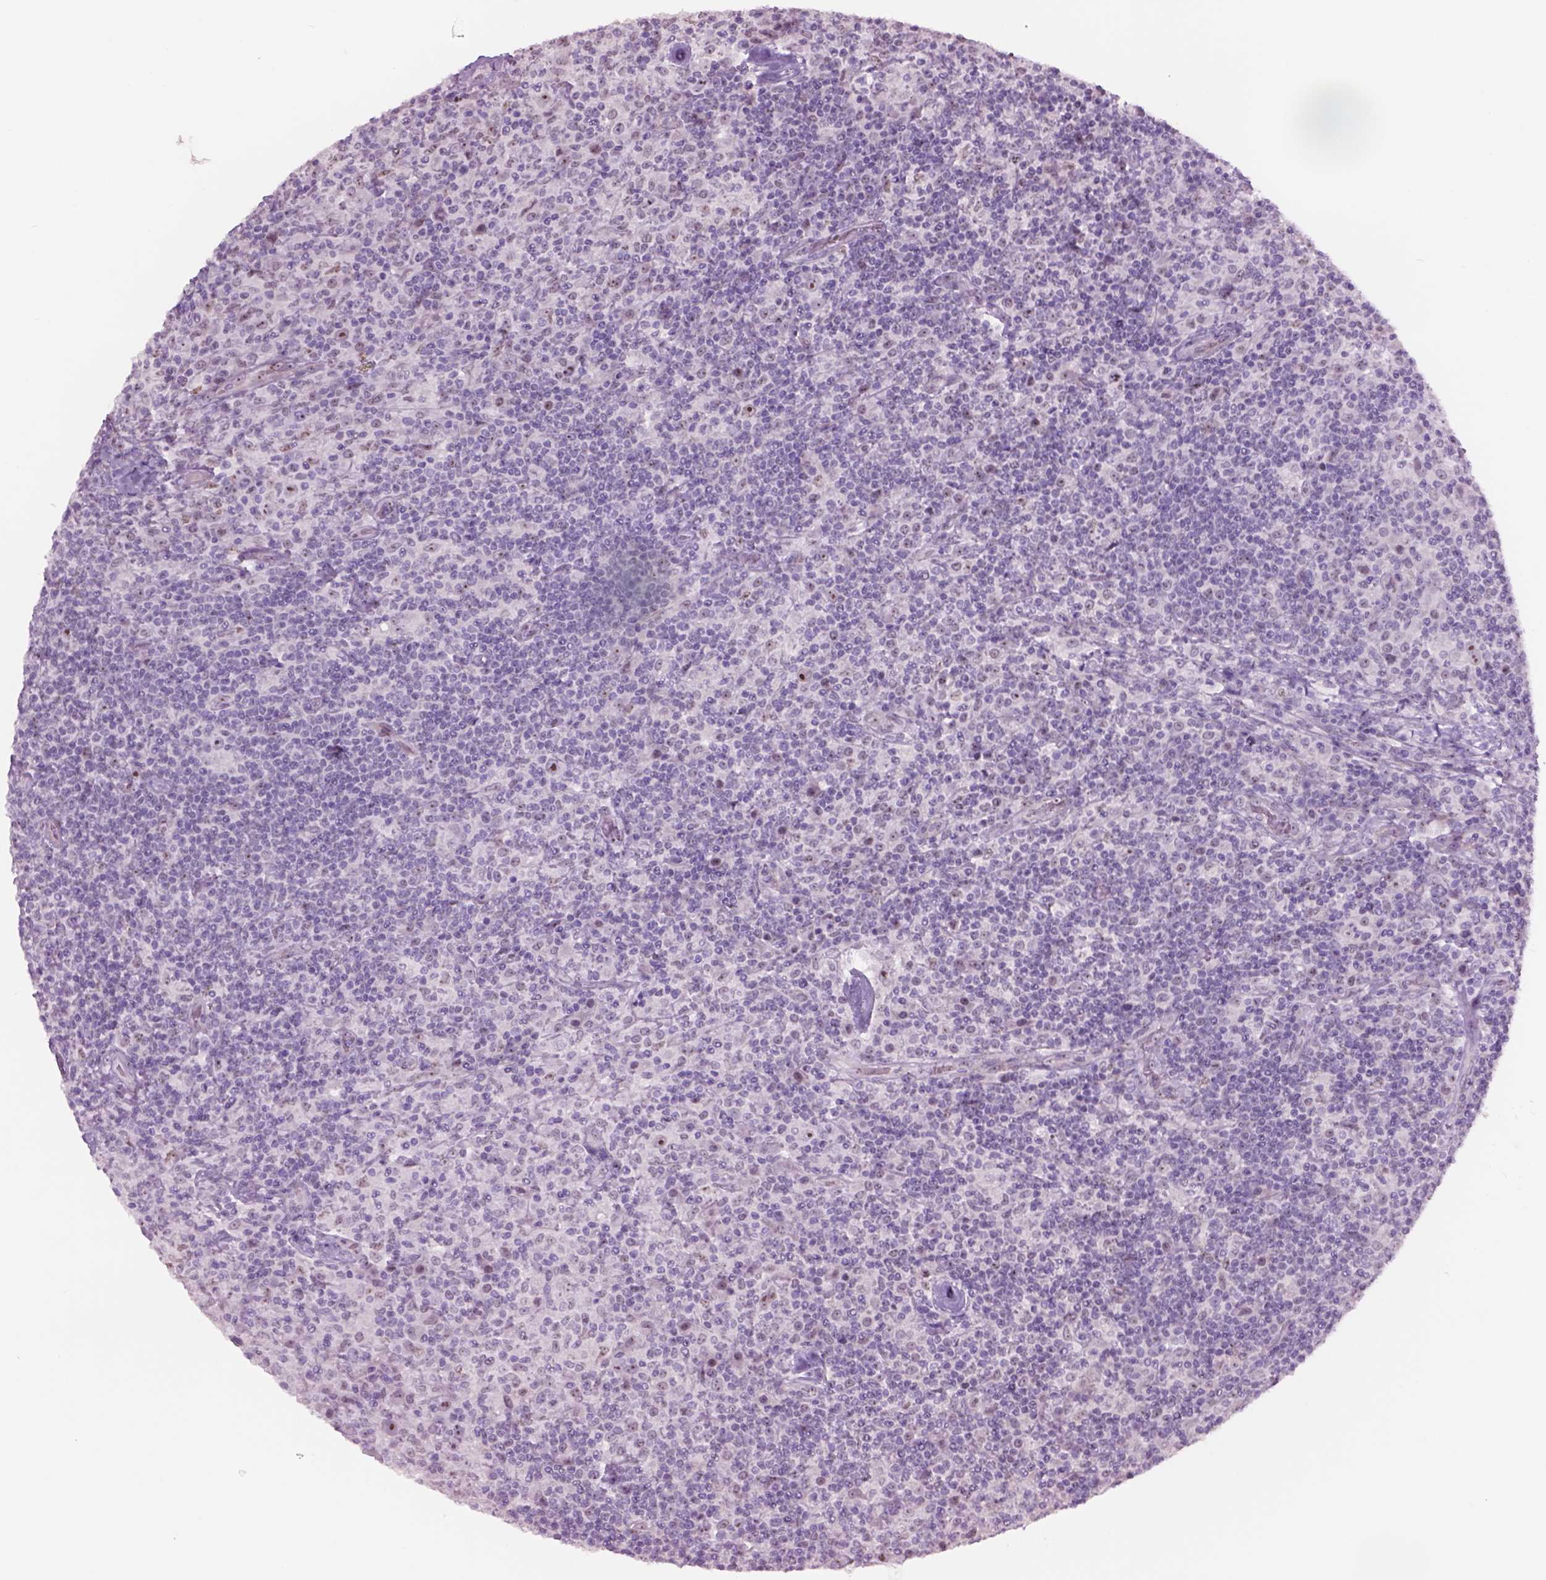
{"staining": {"intensity": "negative", "quantity": "none", "location": "none"}, "tissue": "lymphoma", "cell_type": "Tumor cells", "image_type": "cancer", "snomed": [{"axis": "morphology", "description": "Hodgkin's disease, NOS"}, {"axis": "topography", "description": "Lymph node"}], "caption": "Immunohistochemistry image of human Hodgkin's disease stained for a protein (brown), which demonstrates no positivity in tumor cells.", "gene": "RRS1", "patient": {"sex": "male", "age": 70}}